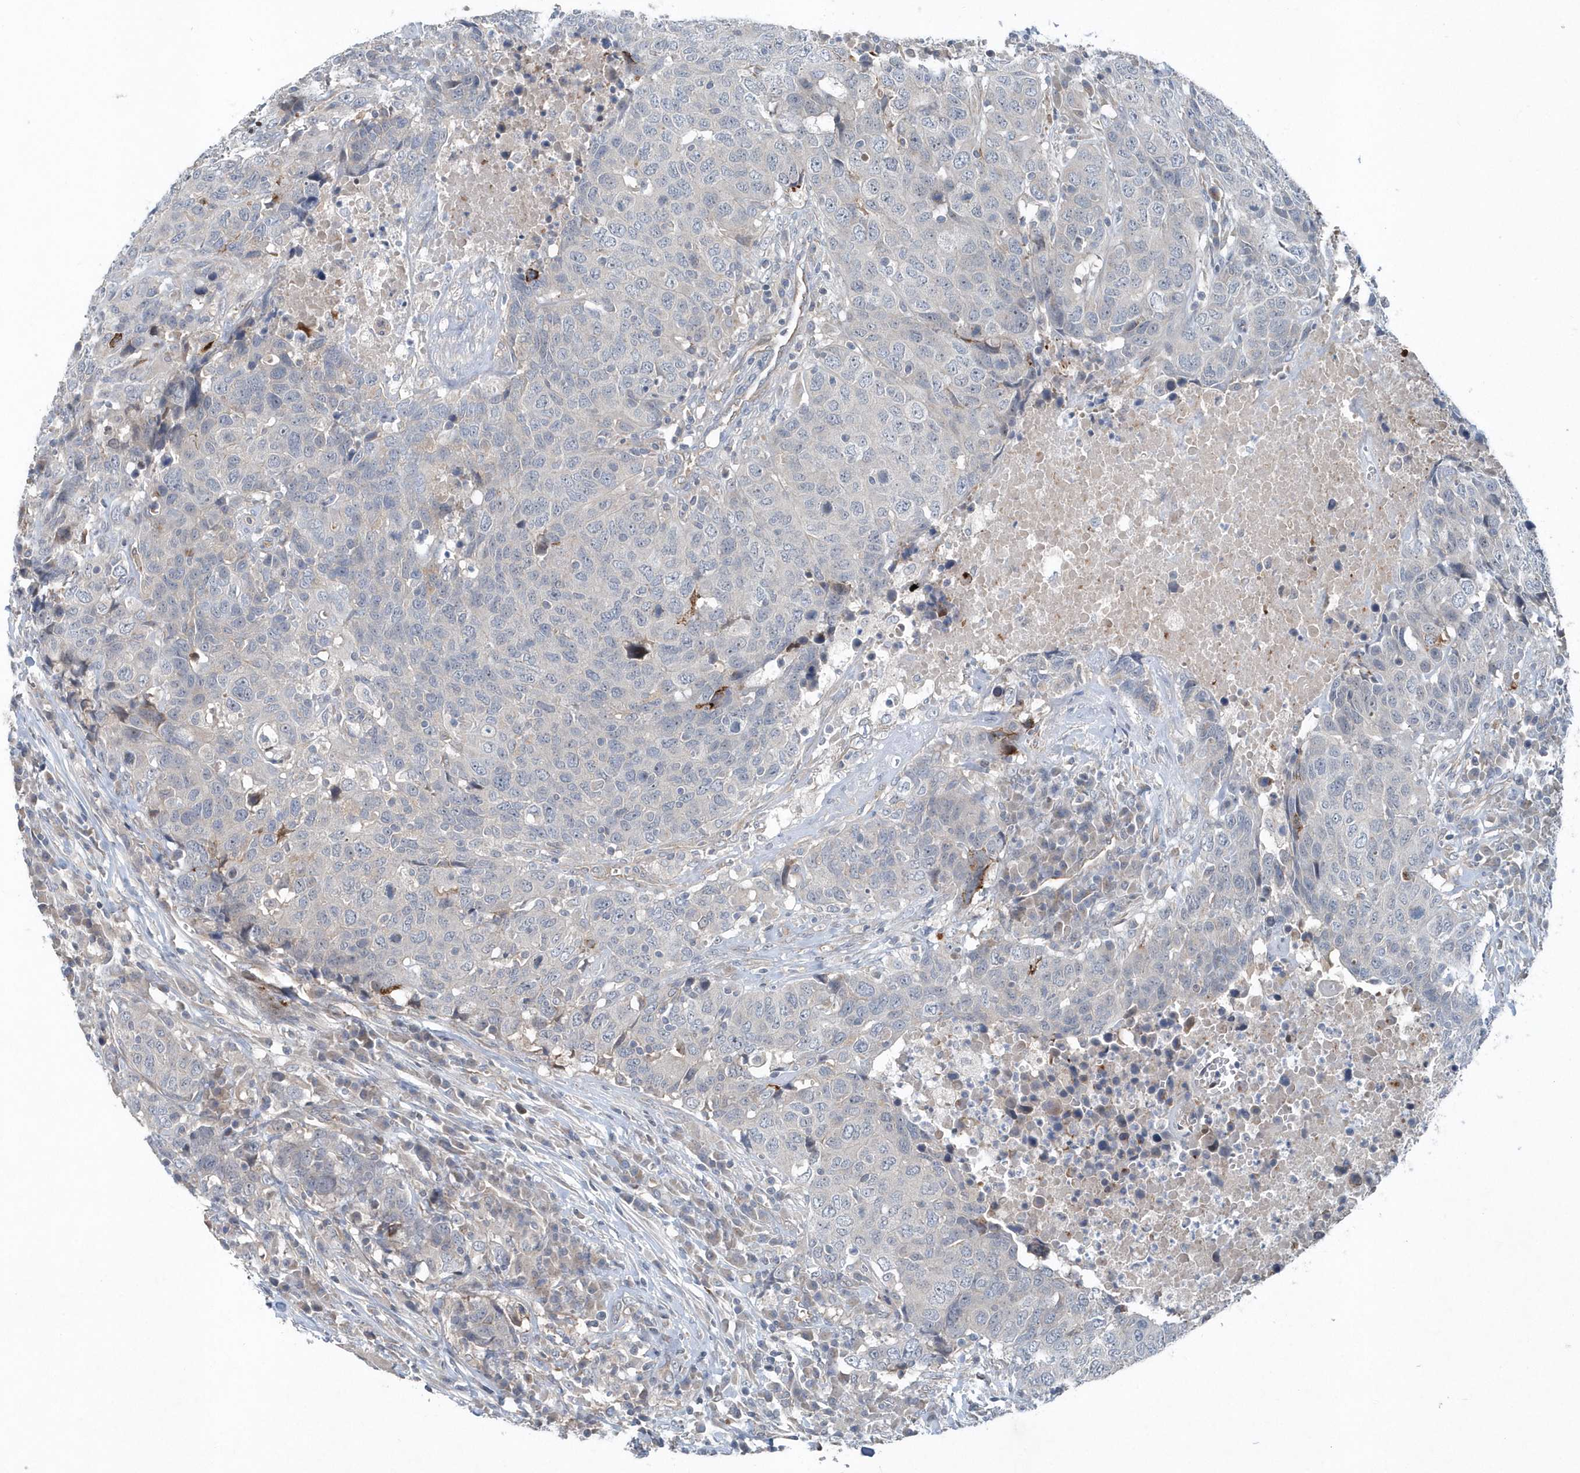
{"staining": {"intensity": "negative", "quantity": "none", "location": "none"}, "tissue": "head and neck cancer", "cell_type": "Tumor cells", "image_type": "cancer", "snomed": [{"axis": "morphology", "description": "Squamous cell carcinoma, NOS"}, {"axis": "topography", "description": "Head-Neck"}], "caption": "An IHC photomicrograph of head and neck cancer (squamous cell carcinoma) is shown. There is no staining in tumor cells of head and neck cancer (squamous cell carcinoma). Brightfield microscopy of immunohistochemistry (IHC) stained with DAB (3,3'-diaminobenzidine) (brown) and hematoxylin (blue), captured at high magnification.", "gene": "MCC", "patient": {"sex": "male", "age": 66}}